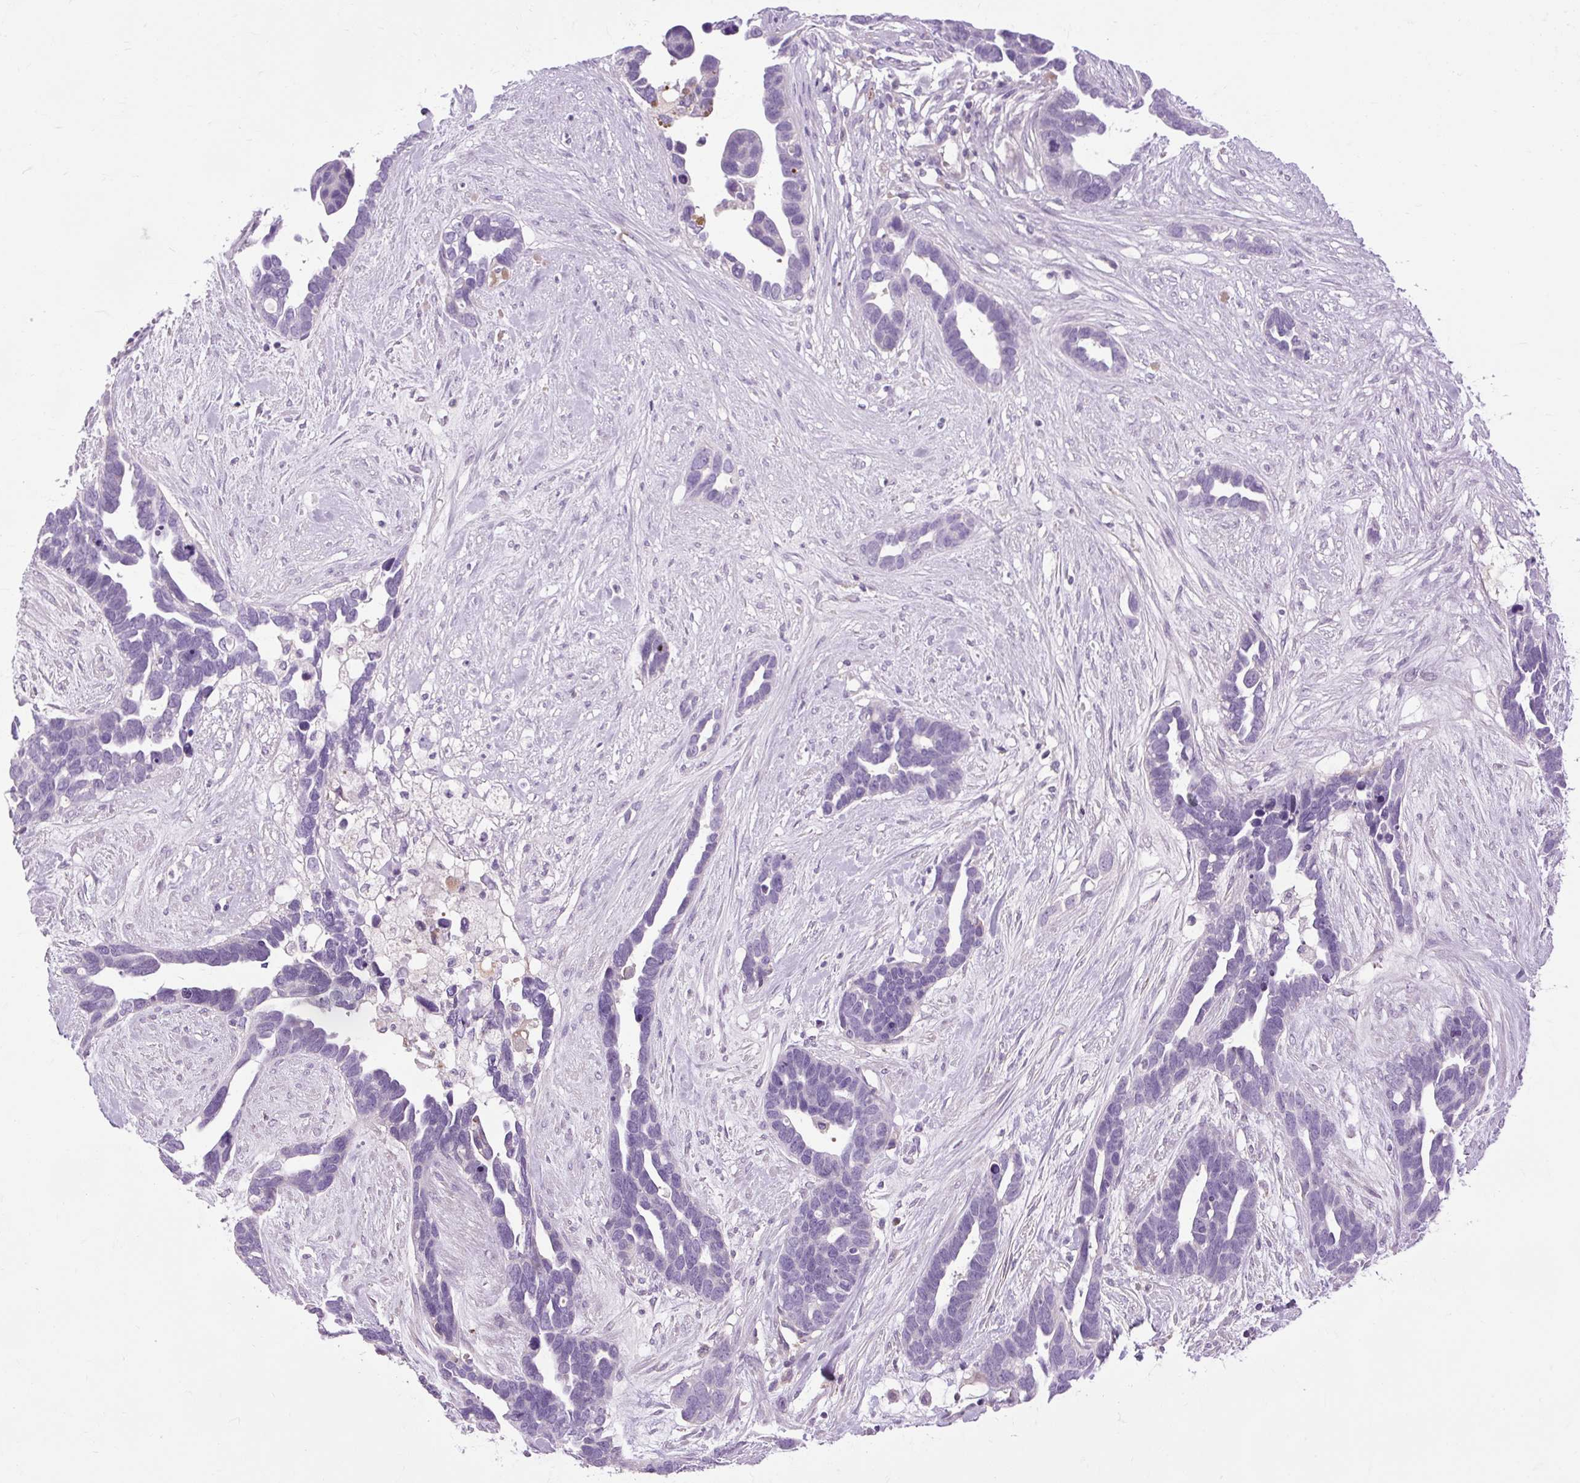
{"staining": {"intensity": "negative", "quantity": "none", "location": "none"}, "tissue": "ovarian cancer", "cell_type": "Tumor cells", "image_type": "cancer", "snomed": [{"axis": "morphology", "description": "Cystadenocarcinoma, serous, NOS"}, {"axis": "topography", "description": "Ovary"}], "caption": "This histopathology image is of ovarian serous cystadenocarcinoma stained with immunohistochemistry (IHC) to label a protein in brown with the nuclei are counter-stained blue. There is no positivity in tumor cells.", "gene": "ARRDC2", "patient": {"sex": "female", "age": 54}}